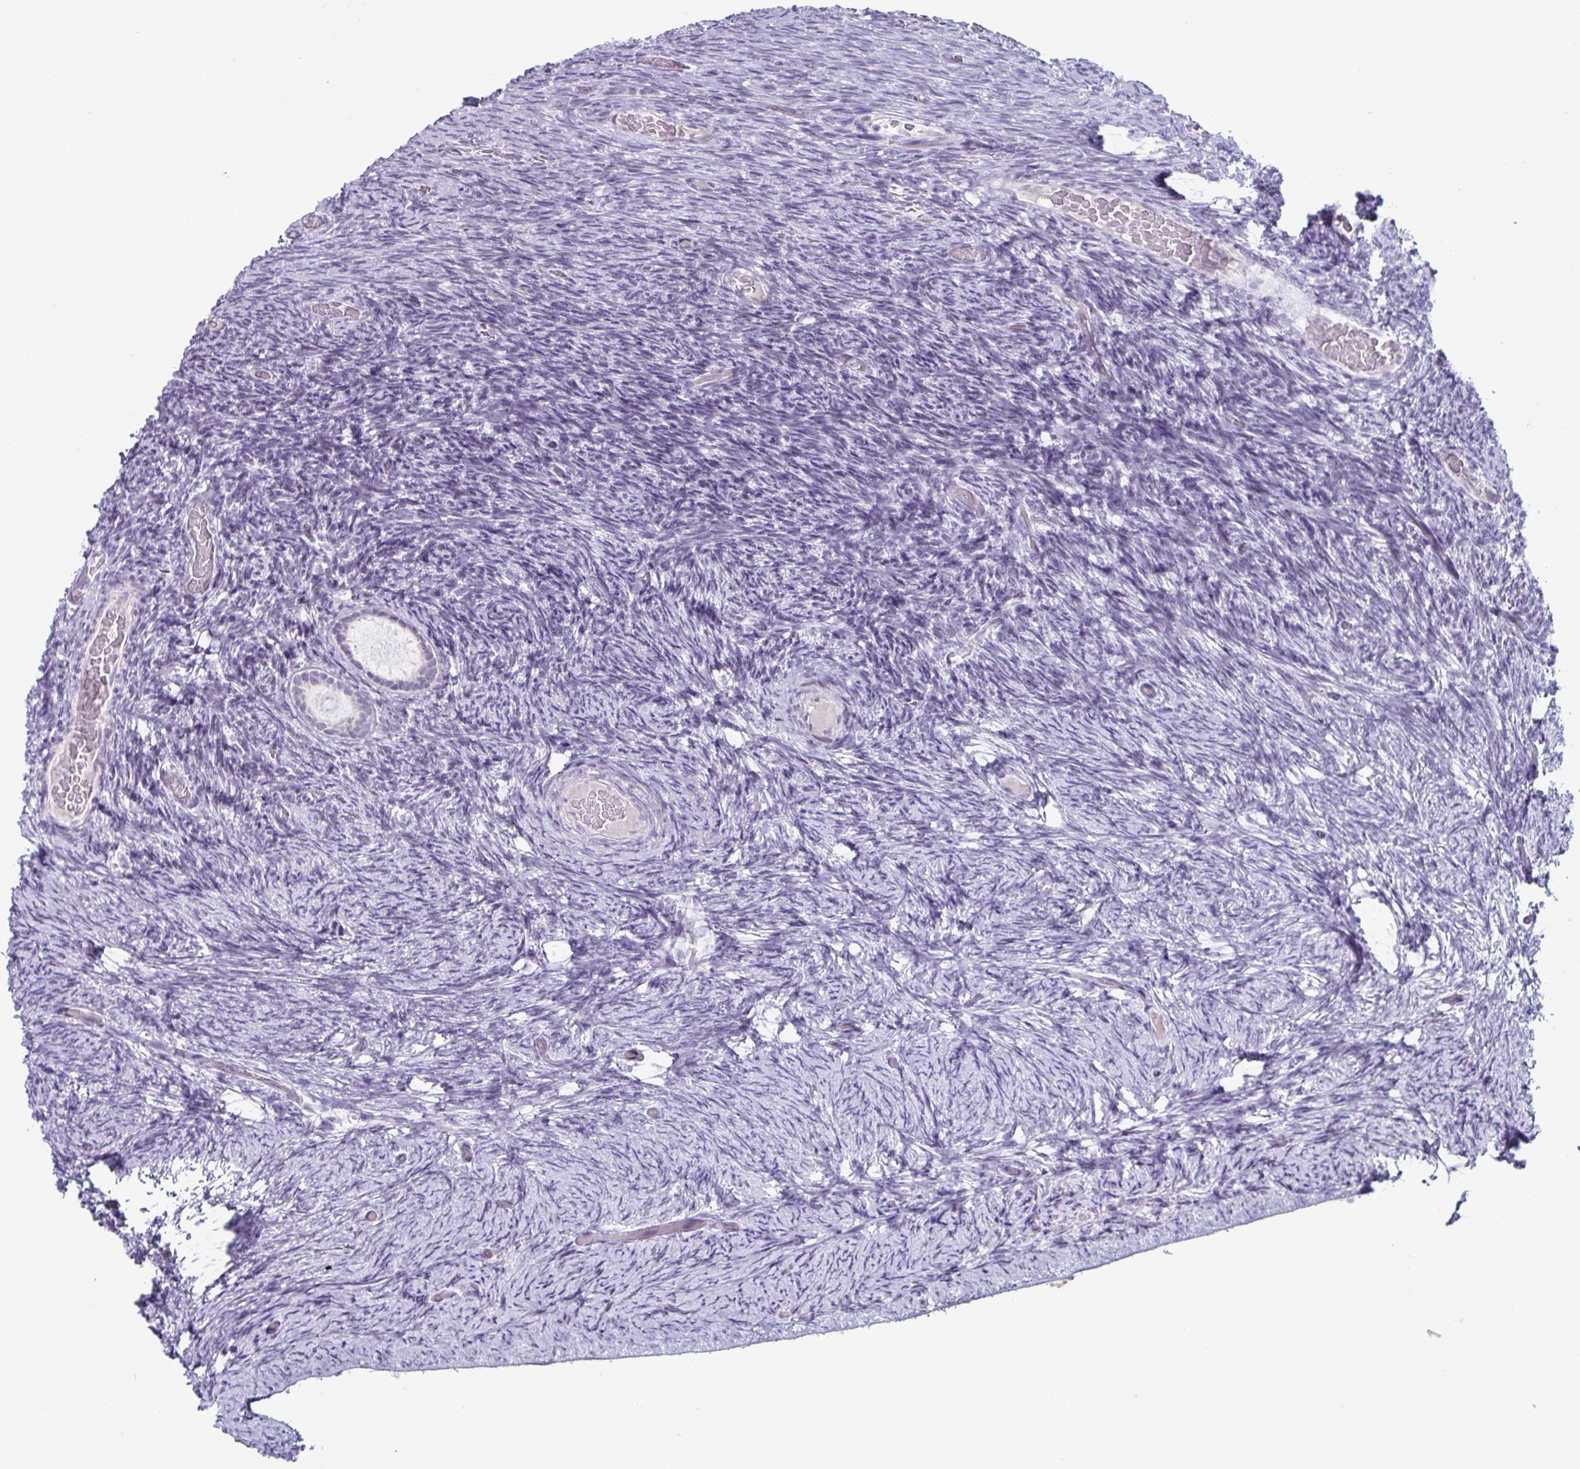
{"staining": {"intensity": "negative", "quantity": "none", "location": "none"}, "tissue": "ovary", "cell_type": "Follicle cells", "image_type": "normal", "snomed": [{"axis": "morphology", "description": "Normal tissue, NOS"}, {"axis": "topography", "description": "Ovary"}], "caption": "Ovary was stained to show a protein in brown. There is no significant staining in follicle cells. (DAB (3,3'-diaminobenzidine) IHC visualized using brightfield microscopy, high magnification).", "gene": "VSIG10L", "patient": {"sex": "female", "age": 34}}